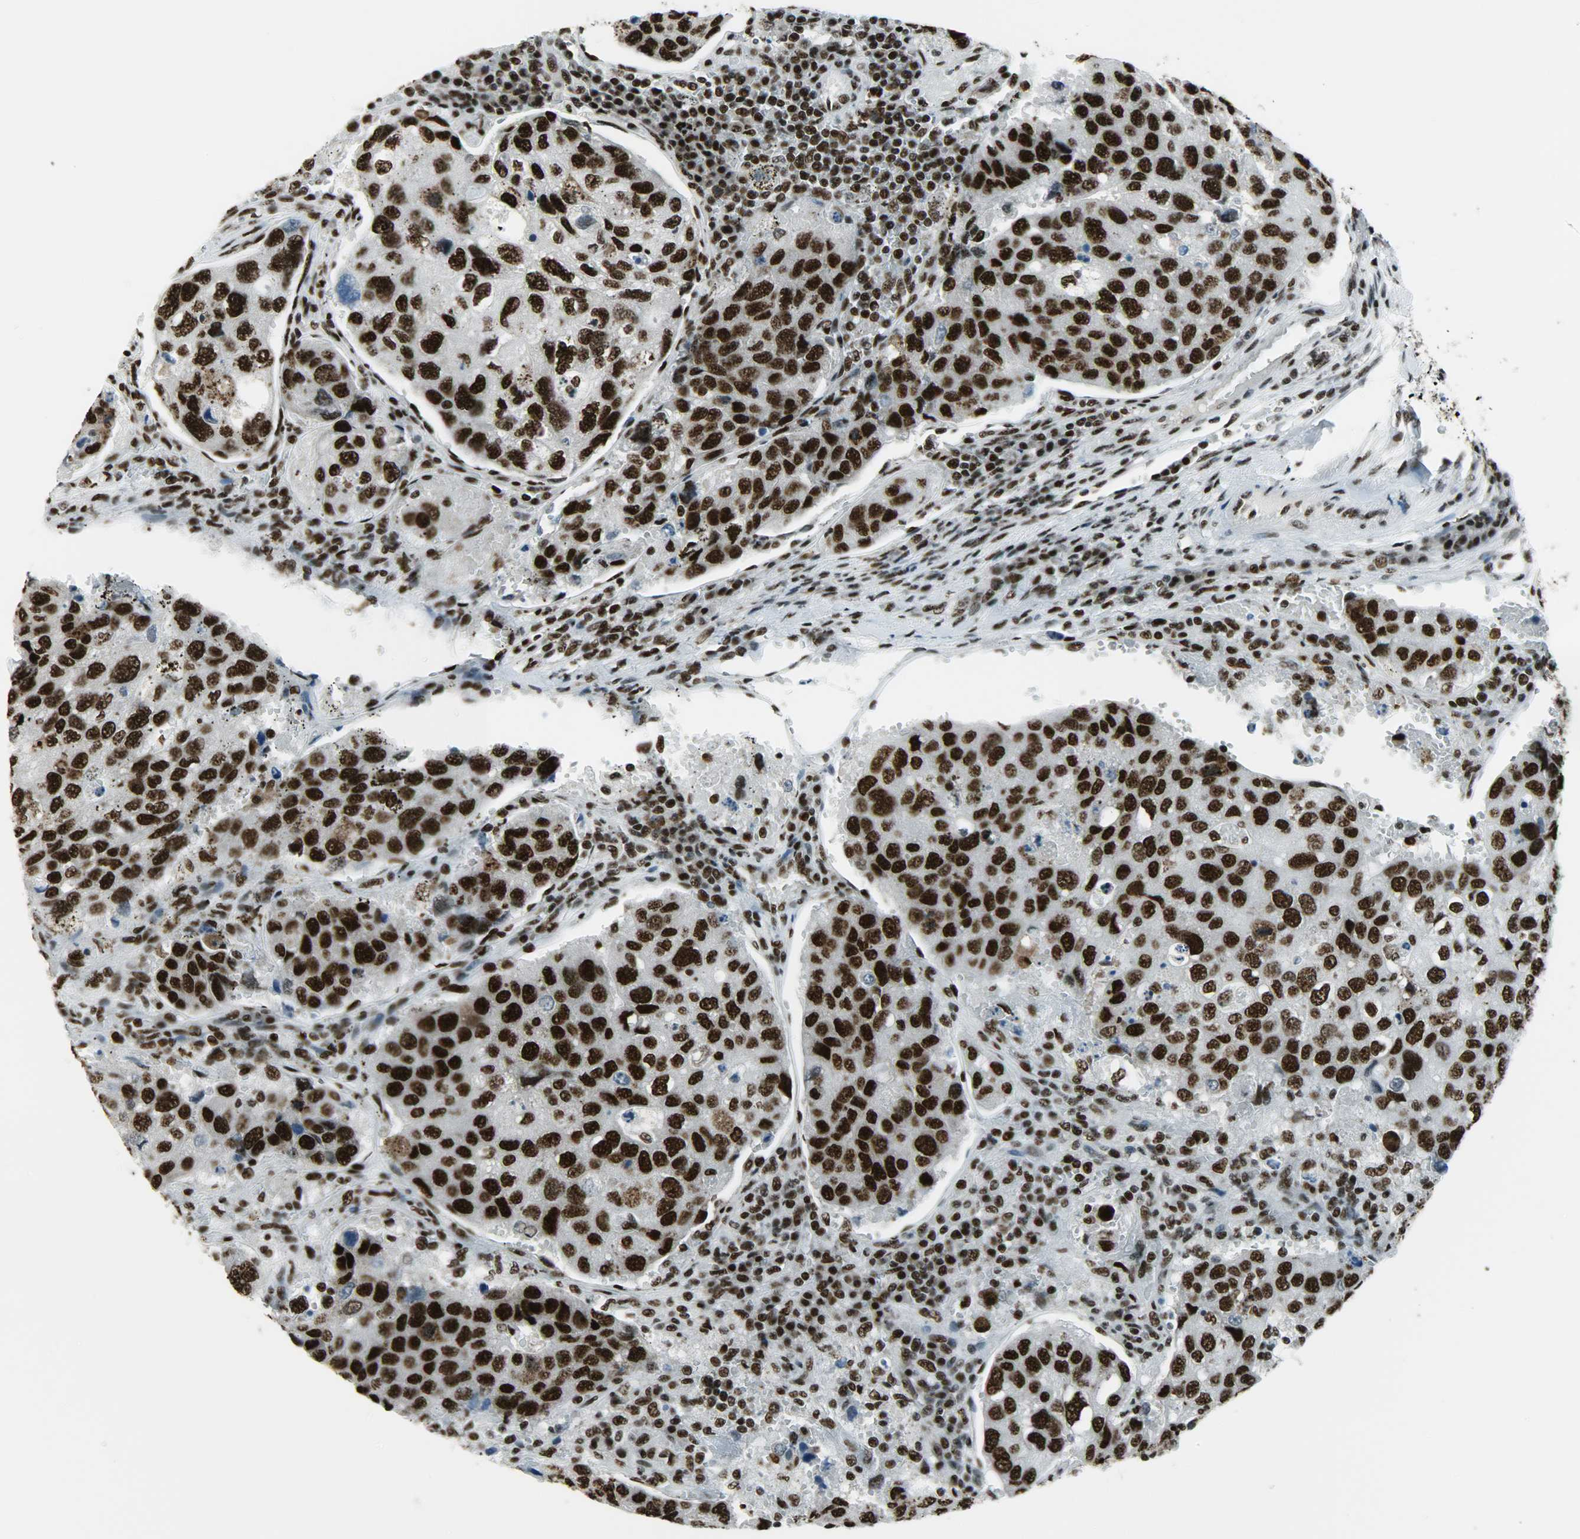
{"staining": {"intensity": "strong", "quantity": ">75%", "location": "nuclear"}, "tissue": "urothelial cancer", "cell_type": "Tumor cells", "image_type": "cancer", "snomed": [{"axis": "morphology", "description": "Urothelial carcinoma, High grade"}, {"axis": "topography", "description": "Lymph node"}, {"axis": "topography", "description": "Urinary bladder"}], "caption": "An image of human urothelial carcinoma (high-grade) stained for a protein exhibits strong nuclear brown staining in tumor cells.", "gene": "SNRPA", "patient": {"sex": "male", "age": 51}}